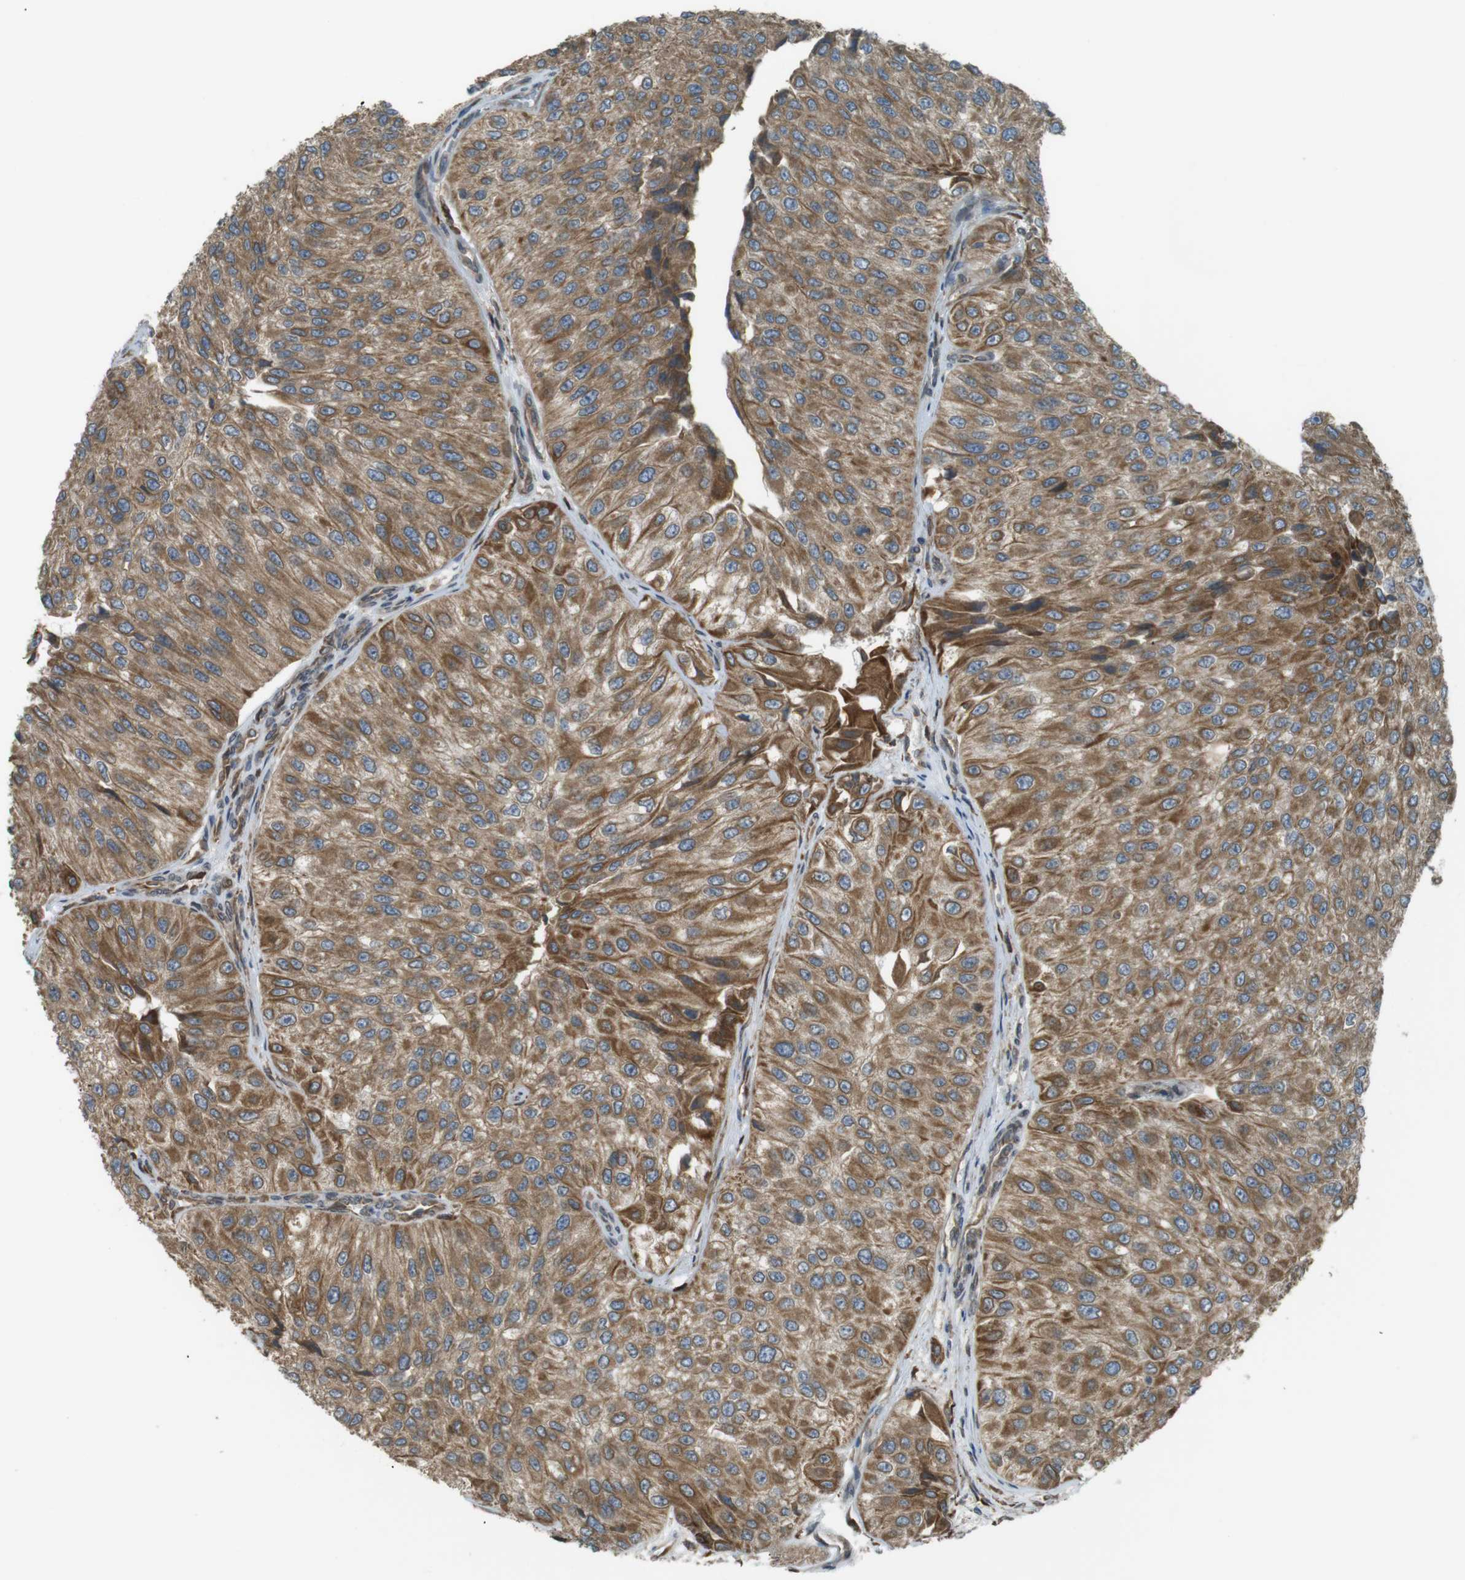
{"staining": {"intensity": "moderate", "quantity": ">75%", "location": "cytoplasmic/membranous"}, "tissue": "urothelial cancer", "cell_type": "Tumor cells", "image_type": "cancer", "snomed": [{"axis": "morphology", "description": "Urothelial carcinoma, High grade"}, {"axis": "topography", "description": "Kidney"}, {"axis": "topography", "description": "Urinary bladder"}], "caption": "This micrograph shows immunohistochemistry staining of urothelial cancer, with medium moderate cytoplasmic/membranous positivity in about >75% of tumor cells.", "gene": "TMED4", "patient": {"sex": "male", "age": 77}}